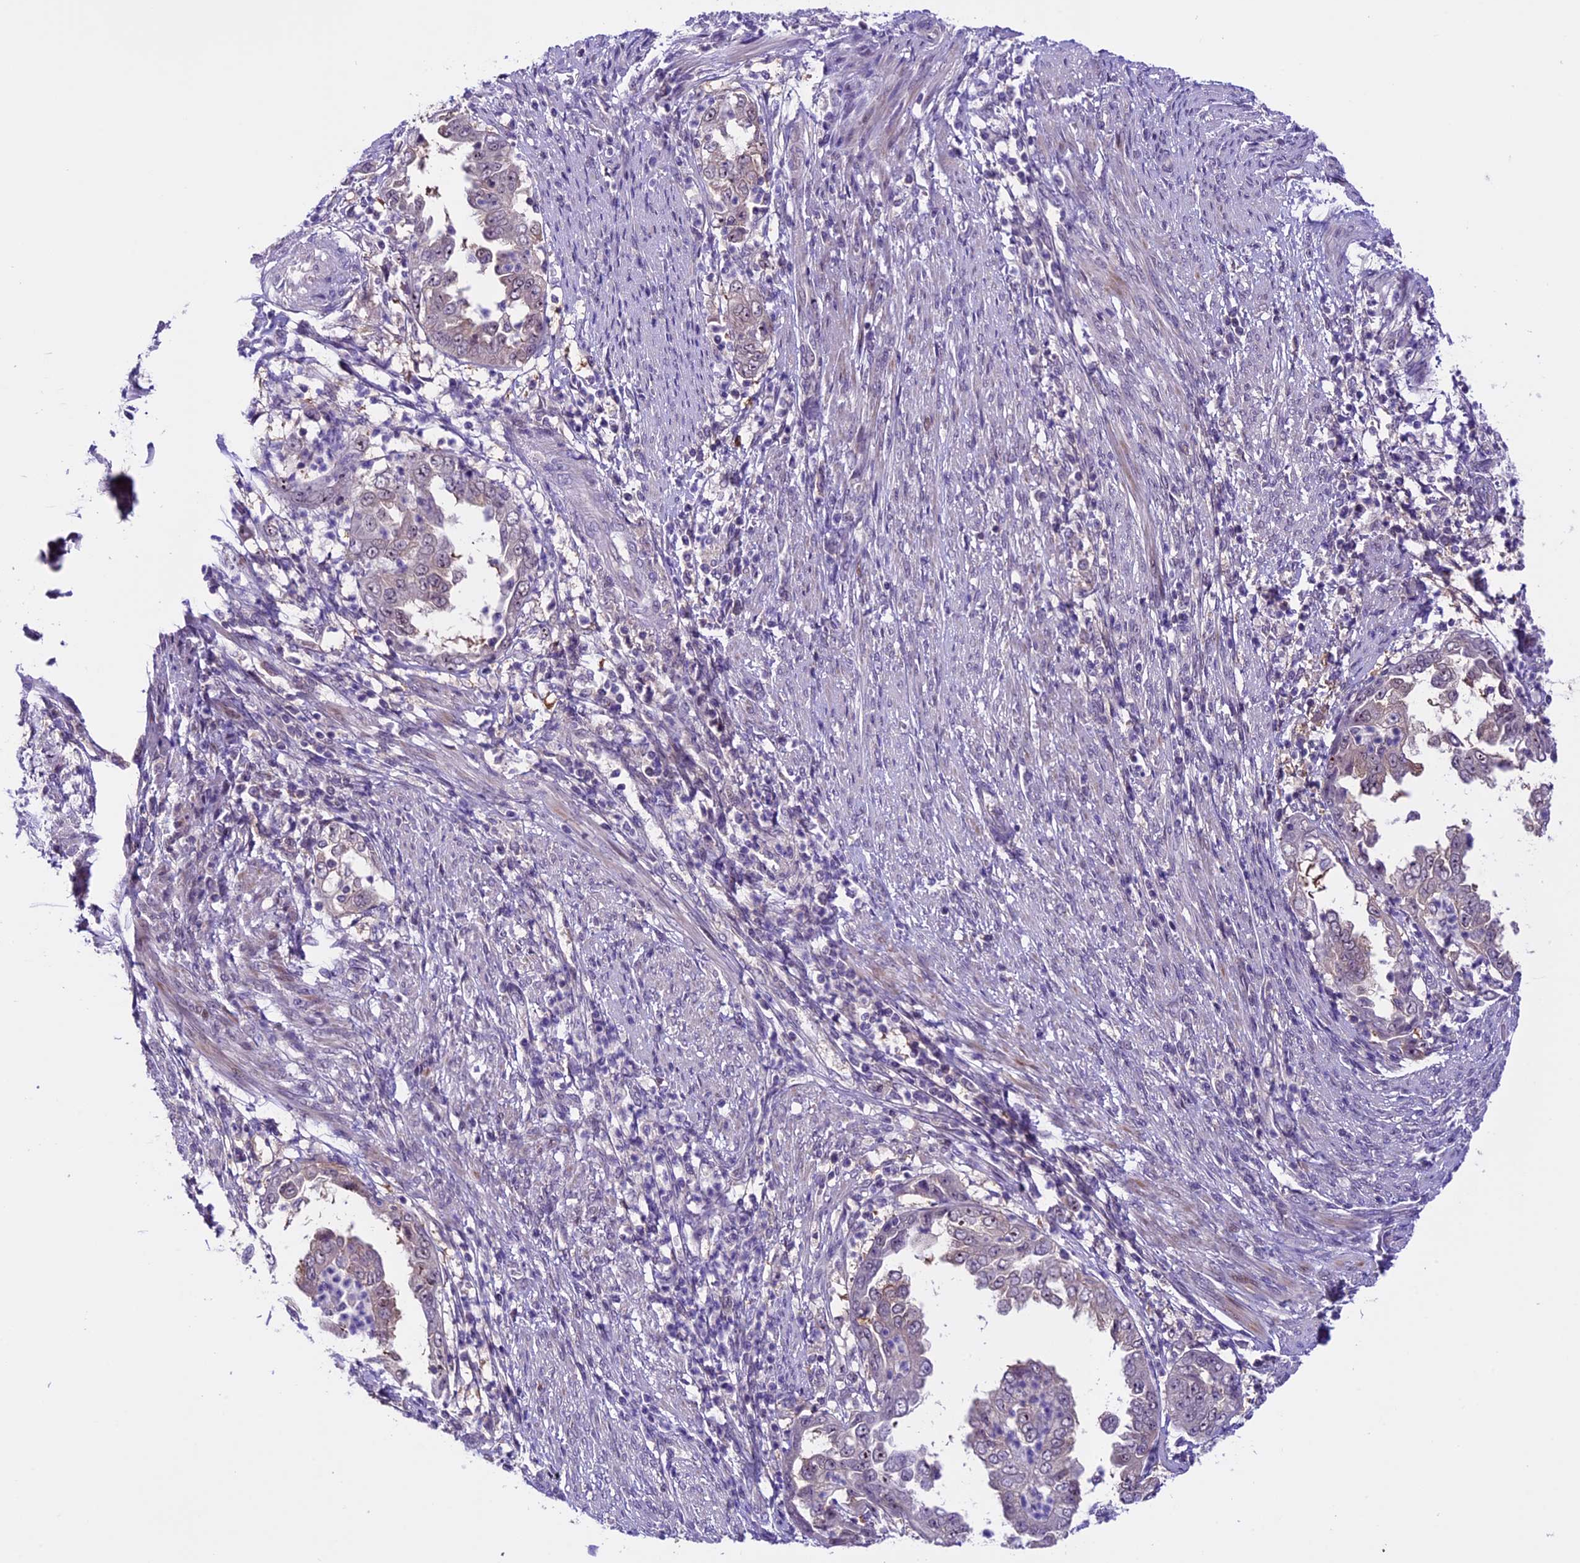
{"staining": {"intensity": "weak", "quantity": "<25%", "location": "cytoplasmic/membranous"}, "tissue": "endometrial cancer", "cell_type": "Tumor cells", "image_type": "cancer", "snomed": [{"axis": "morphology", "description": "Adenocarcinoma, NOS"}, {"axis": "topography", "description": "Endometrium"}], "caption": "Immunohistochemical staining of human adenocarcinoma (endometrial) shows no significant staining in tumor cells. Brightfield microscopy of immunohistochemistry (IHC) stained with DAB (3,3'-diaminobenzidine) (brown) and hematoxylin (blue), captured at high magnification.", "gene": "XKR7", "patient": {"sex": "female", "age": 85}}